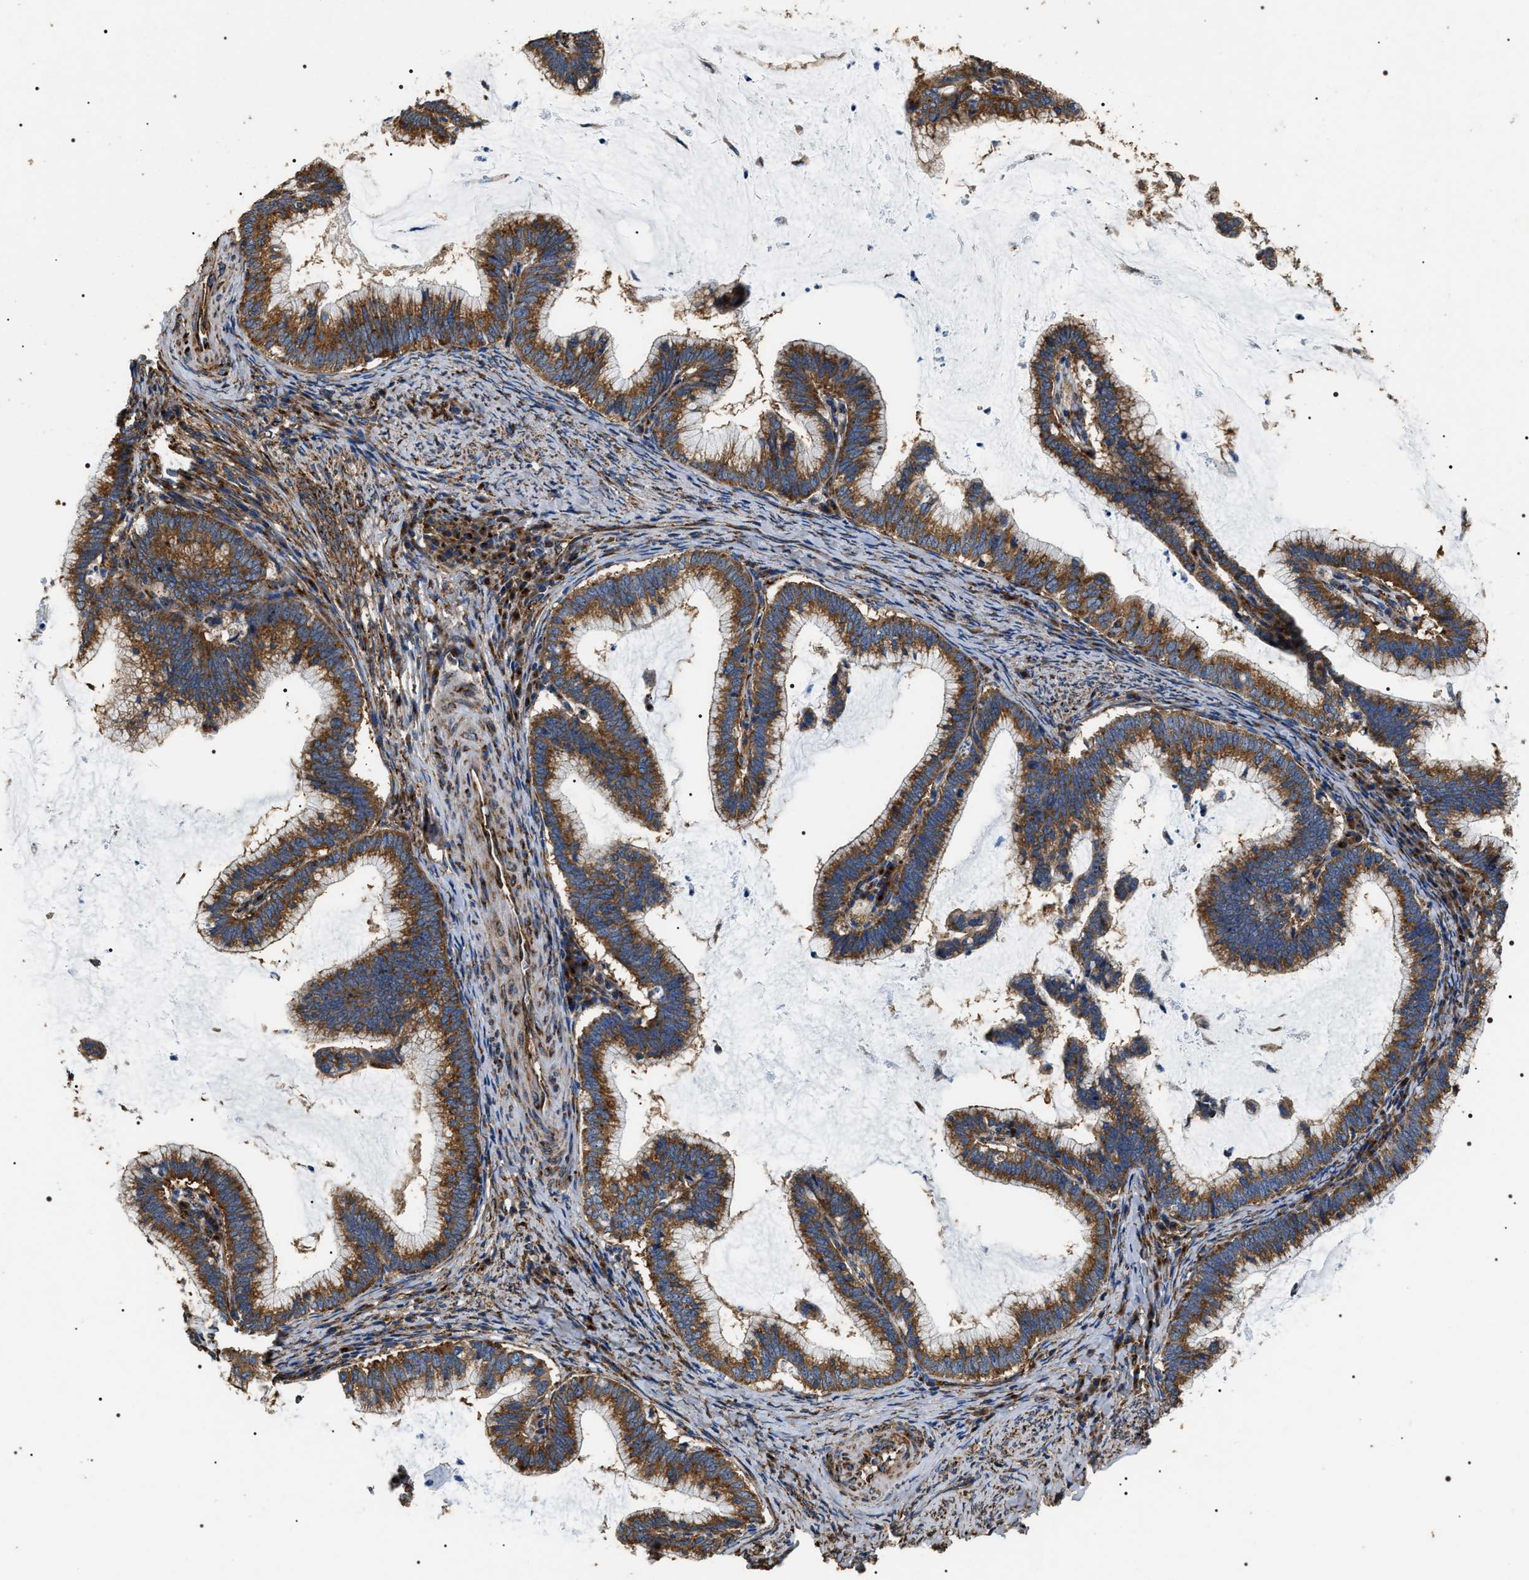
{"staining": {"intensity": "moderate", "quantity": ">75%", "location": "cytoplasmic/membranous"}, "tissue": "cervical cancer", "cell_type": "Tumor cells", "image_type": "cancer", "snomed": [{"axis": "morphology", "description": "Adenocarcinoma, NOS"}, {"axis": "topography", "description": "Cervix"}], "caption": "High-power microscopy captured an immunohistochemistry image of adenocarcinoma (cervical), revealing moderate cytoplasmic/membranous positivity in about >75% of tumor cells. The staining was performed using DAB, with brown indicating positive protein expression. Nuclei are stained blue with hematoxylin.", "gene": "KTN1", "patient": {"sex": "female", "age": 36}}